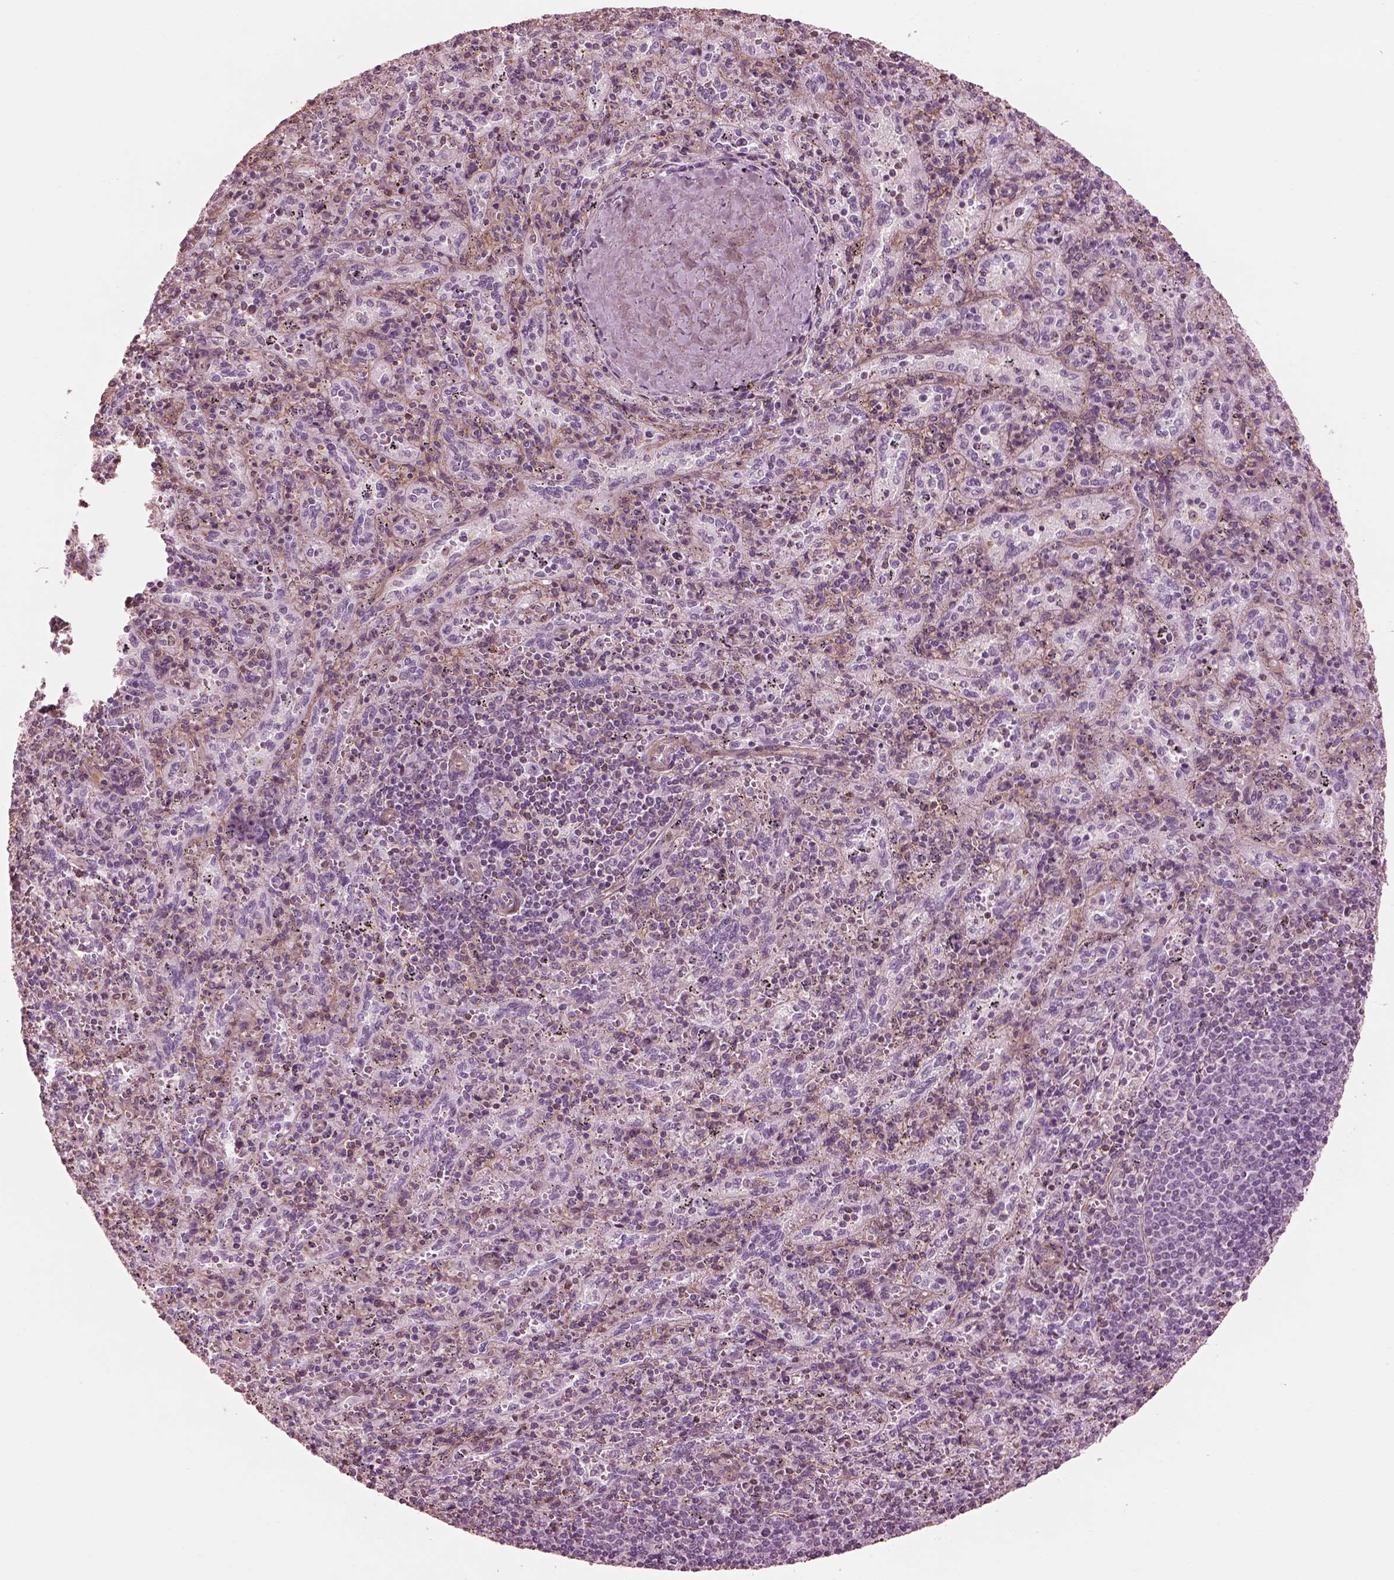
{"staining": {"intensity": "negative", "quantity": "none", "location": "none"}, "tissue": "spleen", "cell_type": "Cells in red pulp", "image_type": "normal", "snomed": [{"axis": "morphology", "description": "Normal tissue, NOS"}, {"axis": "topography", "description": "Spleen"}], "caption": "Immunohistochemistry image of unremarkable spleen stained for a protein (brown), which shows no positivity in cells in red pulp.", "gene": "ELAPOR1", "patient": {"sex": "male", "age": 57}}